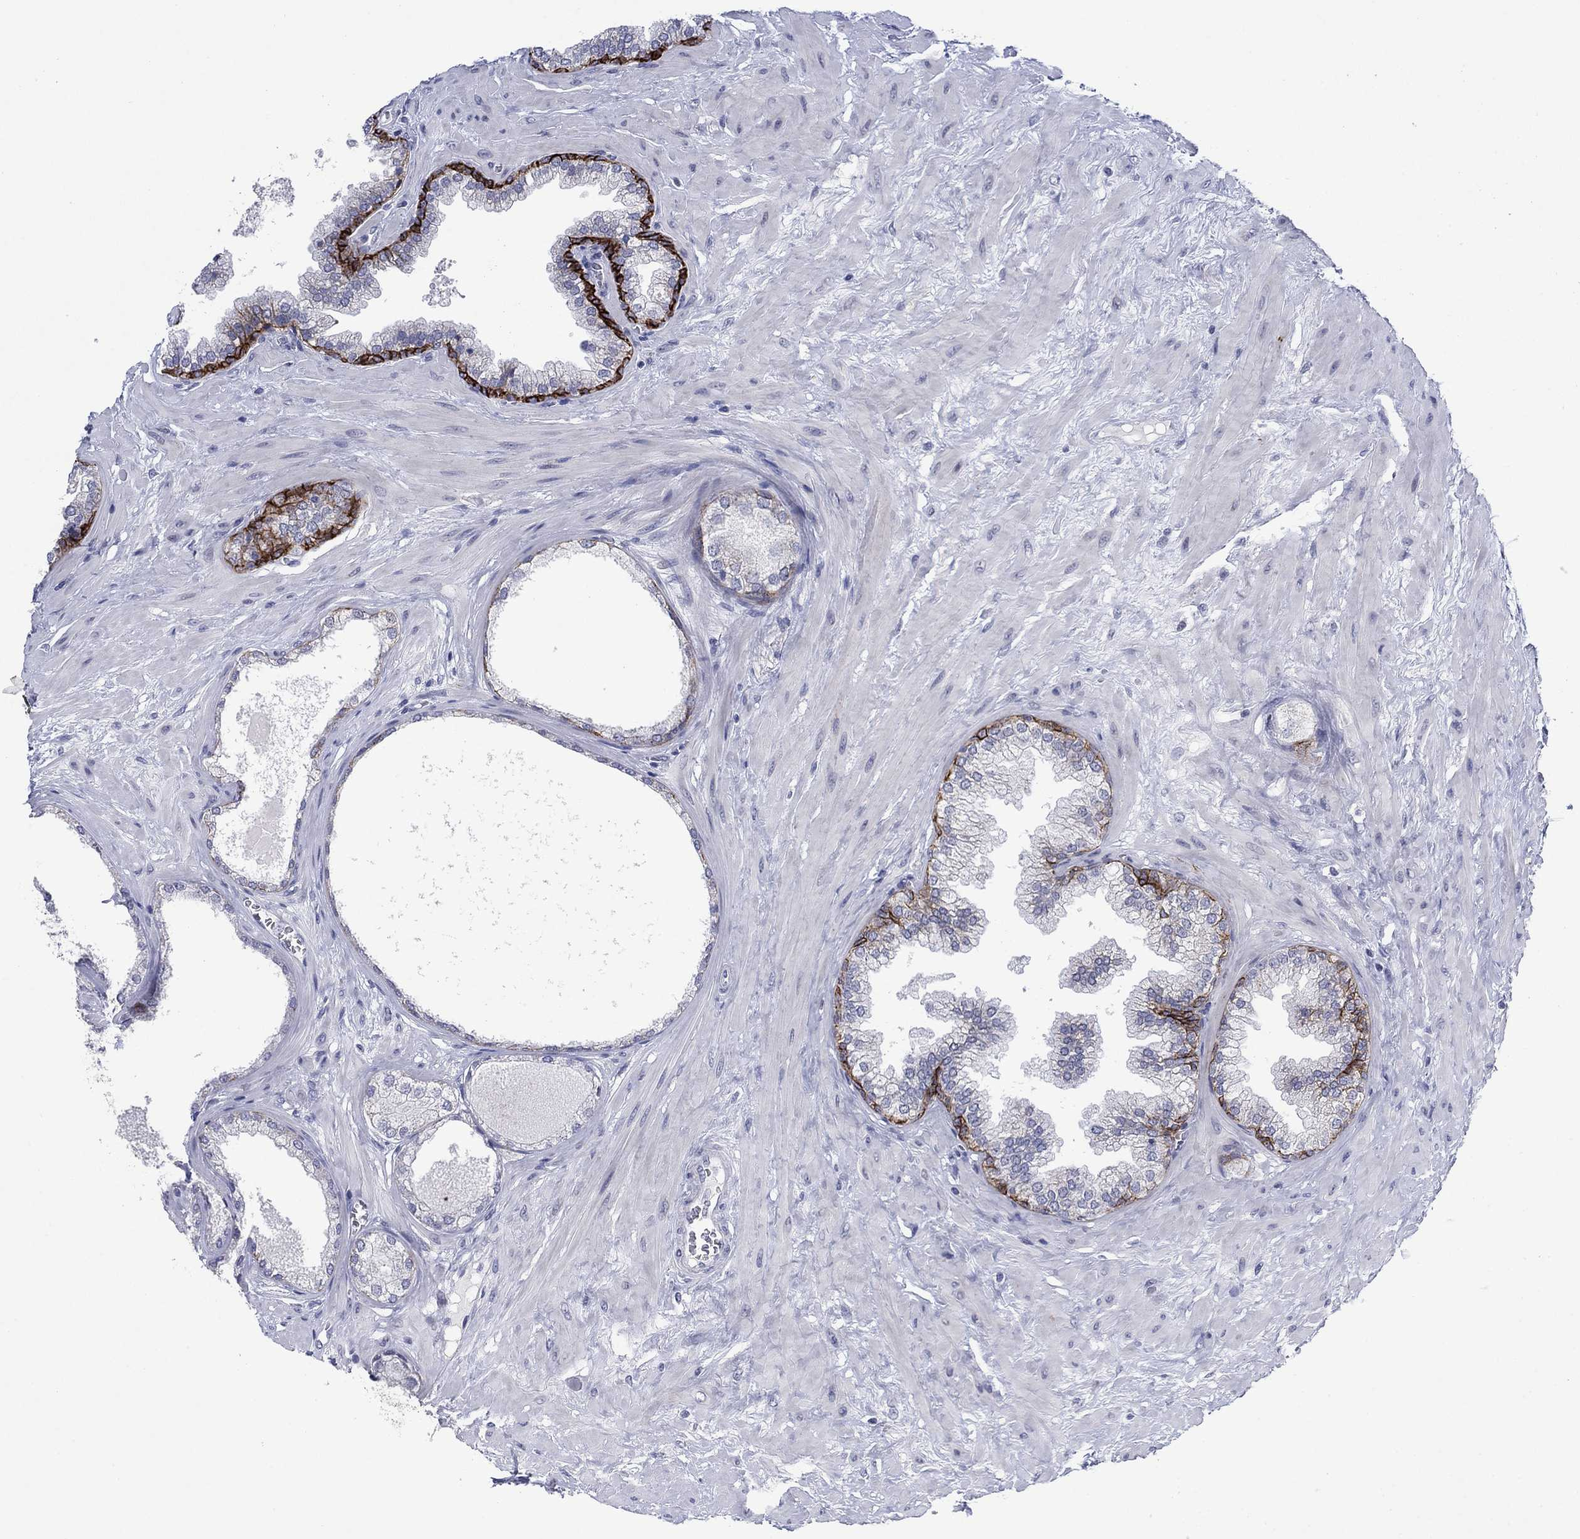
{"staining": {"intensity": "strong", "quantity": "<25%", "location": "cytoplasmic/membranous"}, "tissue": "prostate cancer", "cell_type": "Tumor cells", "image_type": "cancer", "snomed": [{"axis": "morphology", "description": "Adenocarcinoma, Low grade"}, {"axis": "topography", "description": "Prostate"}], "caption": "IHC photomicrograph of prostate cancer (adenocarcinoma (low-grade)) stained for a protein (brown), which reveals medium levels of strong cytoplasmic/membranous staining in about <25% of tumor cells.", "gene": "SDC1", "patient": {"sex": "male", "age": 72}}